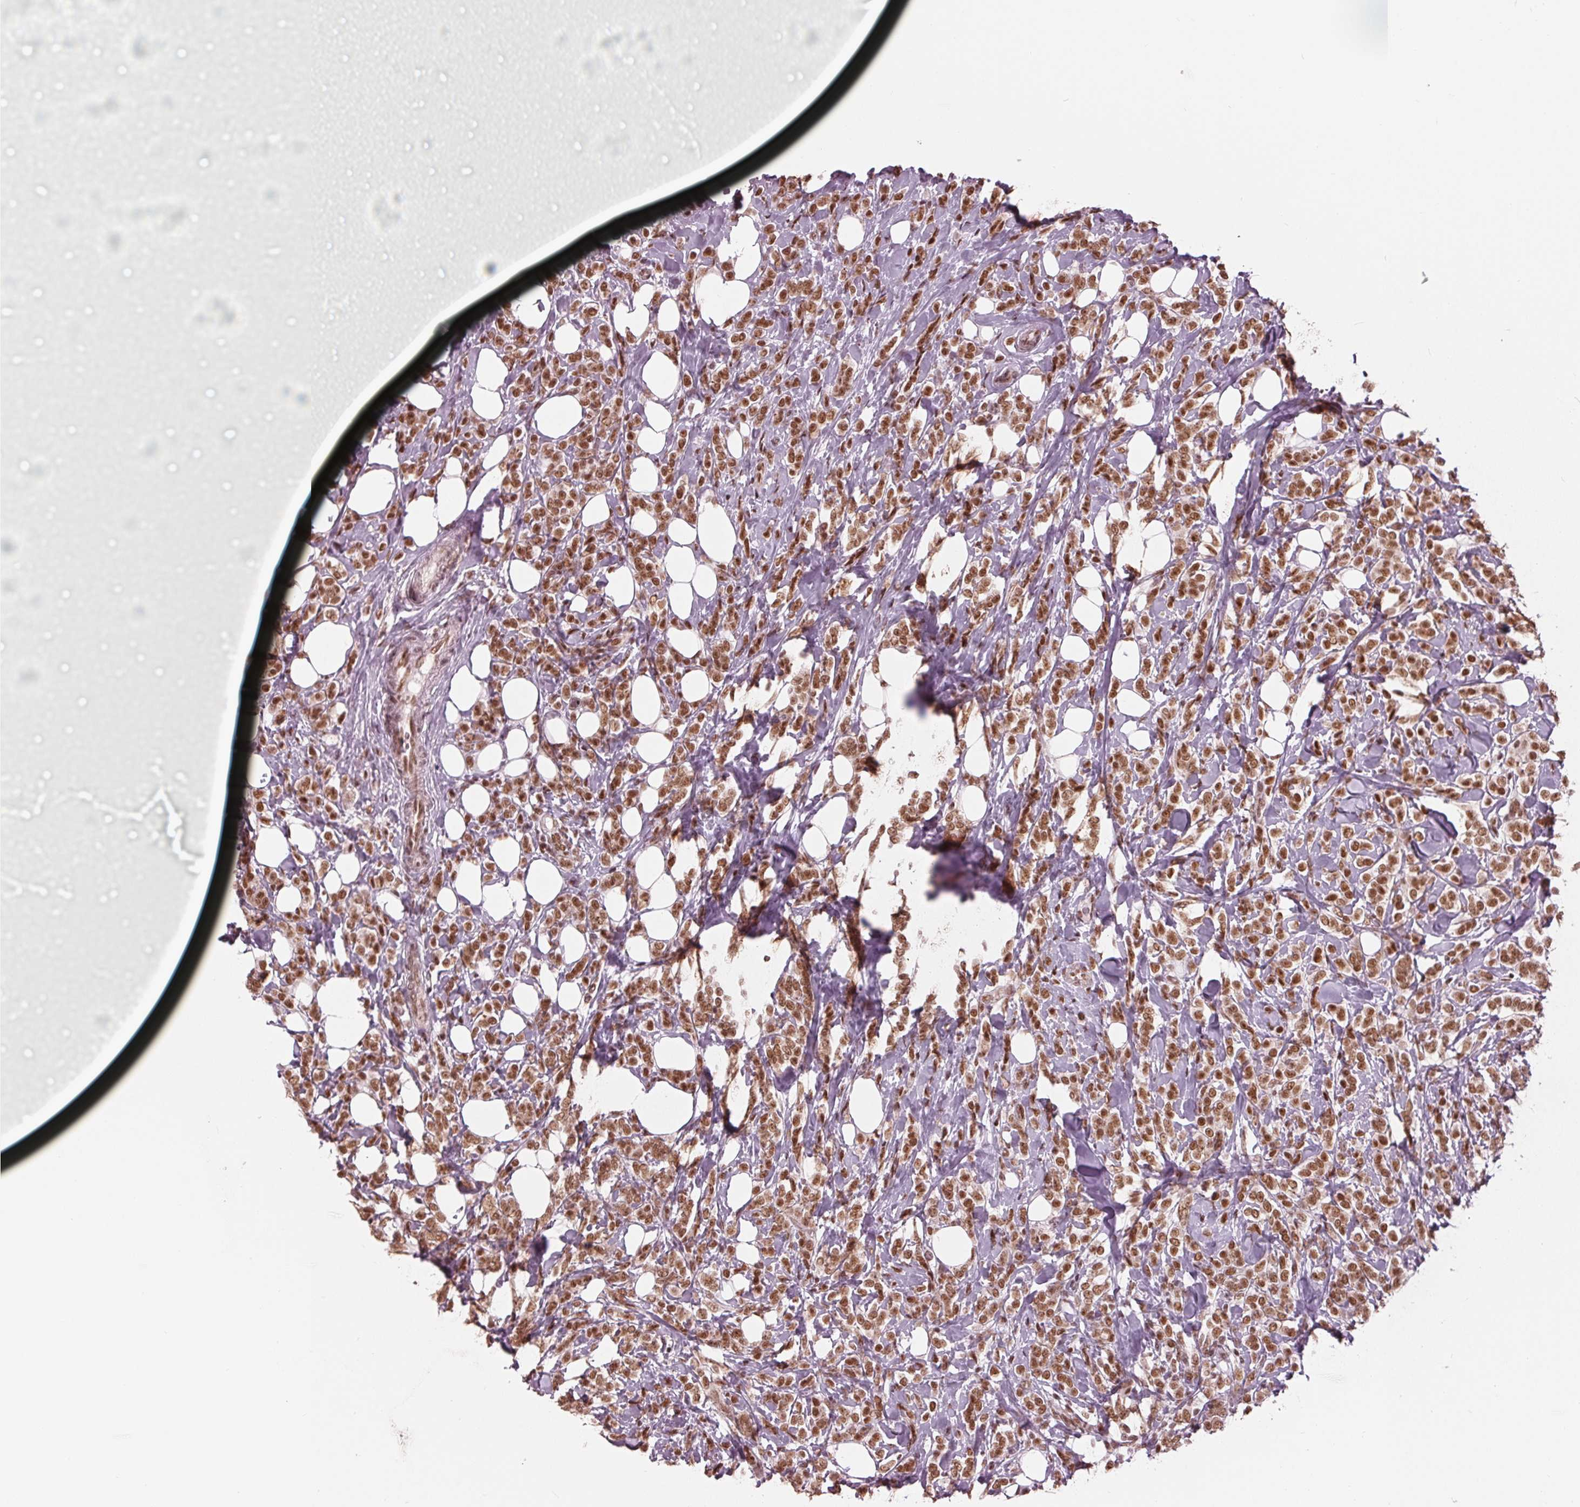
{"staining": {"intensity": "moderate", "quantity": ">75%", "location": "nuclear"}, "tissue": "breast cancer", "cell_type": "Tumor cells", "image_type": "cancer", "snomed": [{"axis": "morphology", "description": "Lobular carcinoma"}, {"axis": "topography", "description": "Breast"}], "caption": "This image exhibits lobular carcinoma (breast) stained with immunohistochemistry (IHC) to label a protein in brown. The nuclear of tumor cells show moderate positivity for the protein. Nuclei are counter-stained blue.", "gene": "LSM2", "patient": {"sex": "female", "age": 49}}